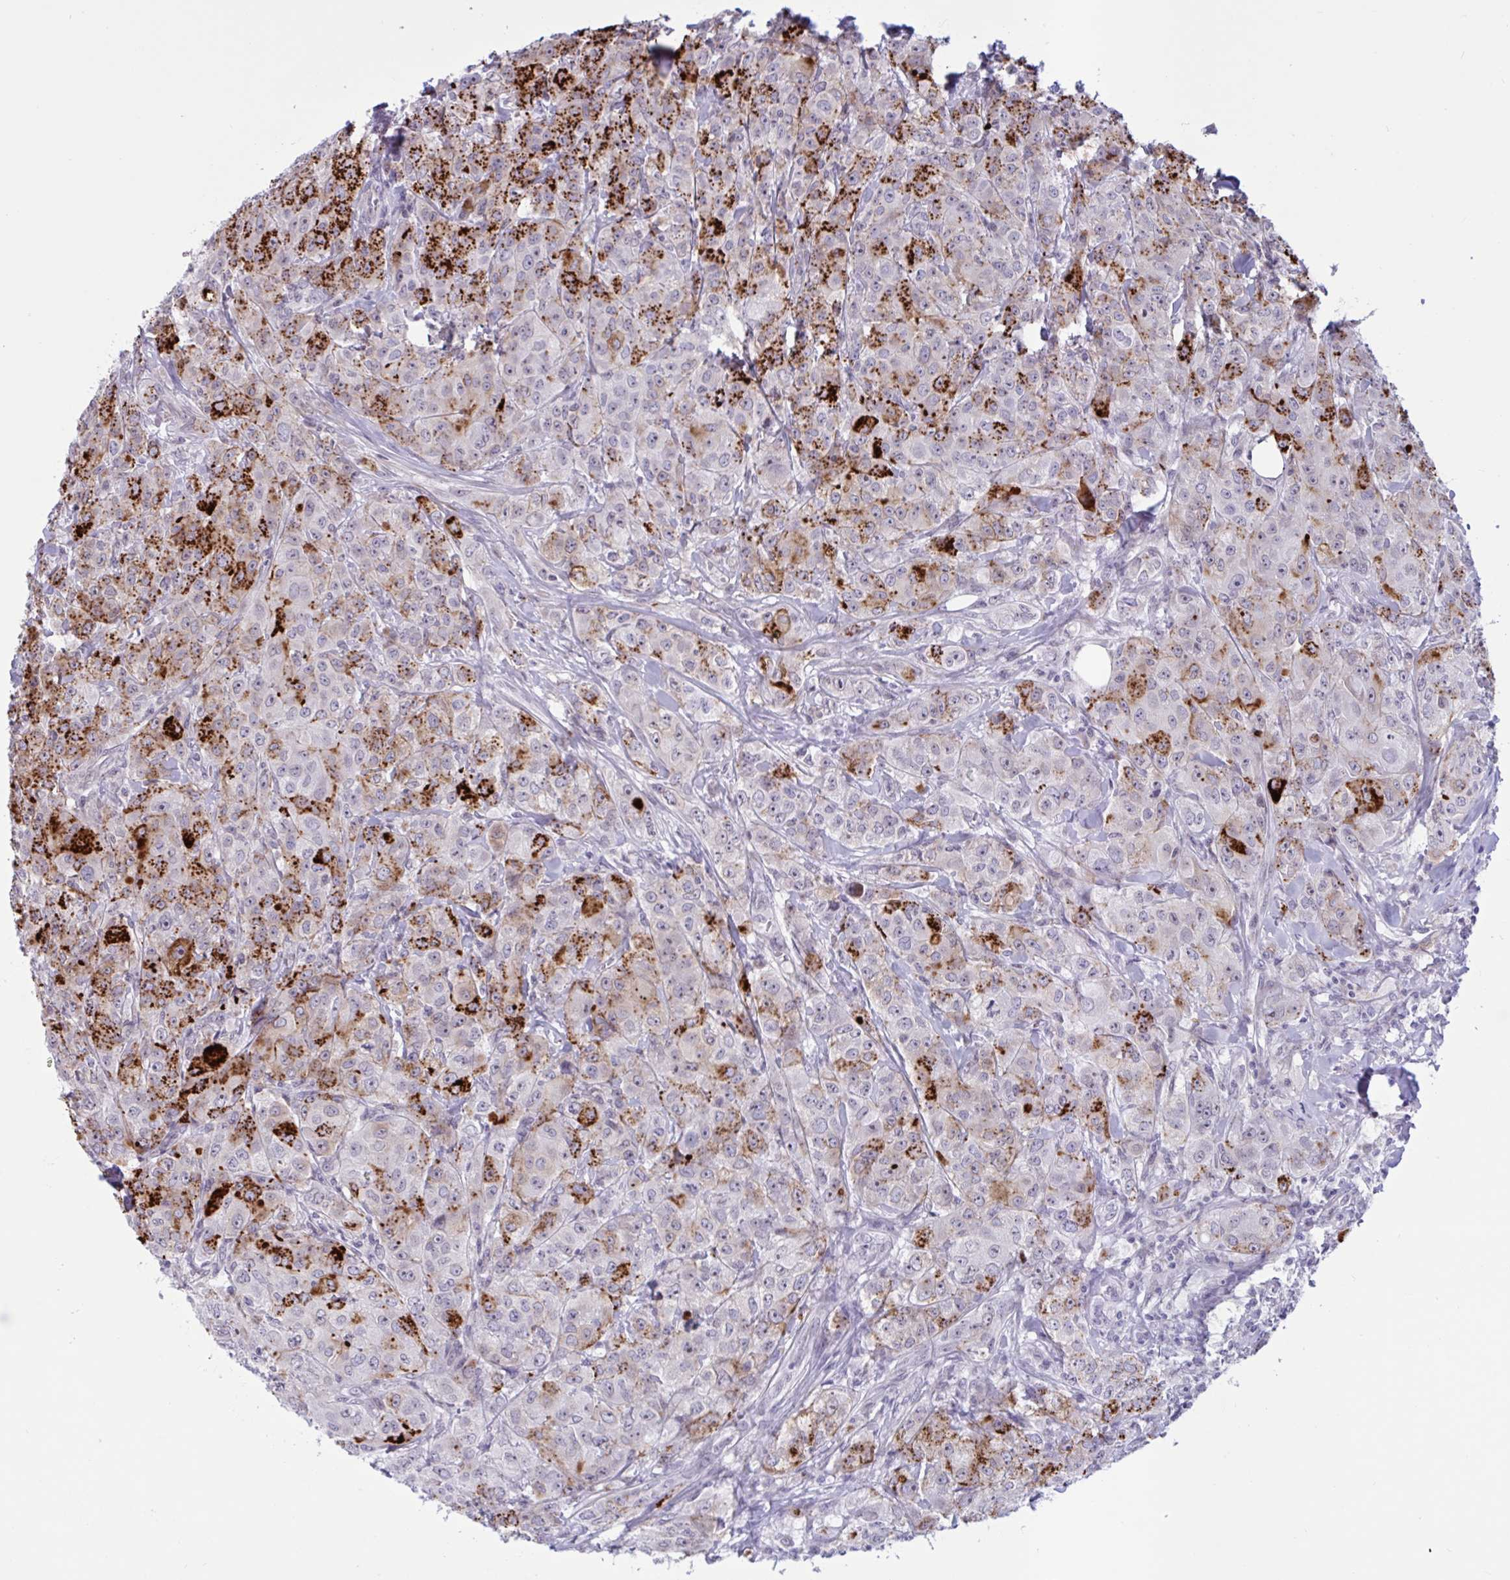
{"staining": {"intensity": "strong", "quantity": "25%-75%", "location": "cytoplasmic/membranous"}, "tissue": "breast cancer", "cell_type": "Tumor cells", "image_type": "cancer", "snomed": [{"axis": "morphology", "description": "Normal tissue, NOS"}, {"axis": "morphology", "description": "Duct carcinoma"}, {"axis": "topography", "description": "Breast"}], "caption": "Human infiltrating ductal carcinoma (breast) stained with a protein marker exhibits strong staining in tumor cells.", "gene": "DOCK11", "patient": {"sex": "female", "age": 43}}